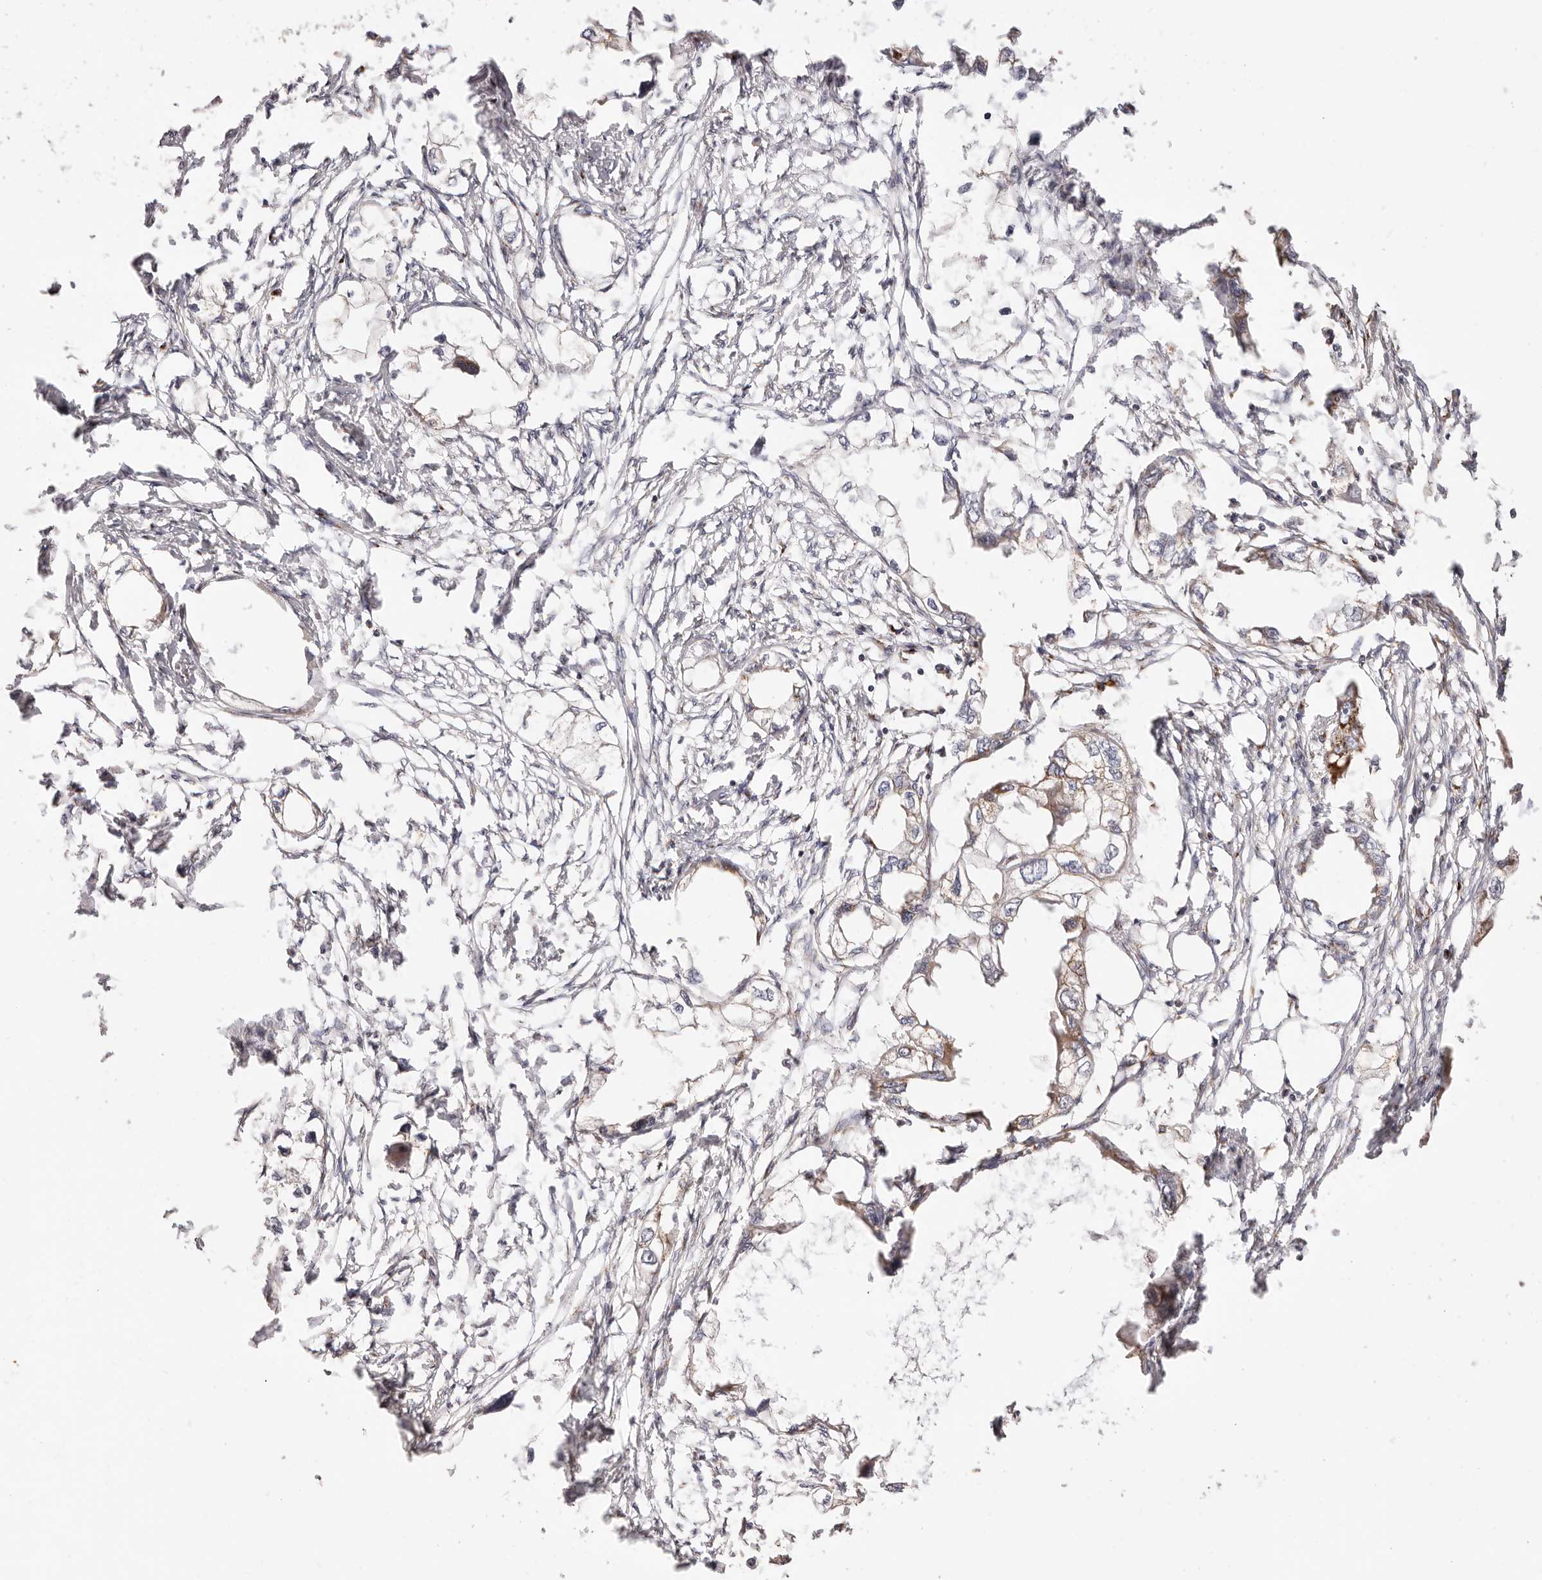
{"staining": {"intensity": "moderate", "quantity": "<25%", "location": "cytoplasmic/membranous"}, "tissue": "endometrial cancer", "cell_type": "Tumor cells", "image_type": "cancer", "snomed": [{"axis": "morphology", "description": "Adenocarcinoma, NOS"}, {"axis": "morphology", "description": "Adenocarcinoma, metastatic, NOS"}, {"axis": "topography", "description": "Adipose tissue"}, {"axis": "topography", "description": "Endometrium"}], "caption": "IHC staining of adenocarcinoma (endometrial), which exhibits low levels of moderate cytoplasmic/membranous staining in approximately <25% of tumor cells indicating moderate cytoplasmic/membranous protein positivity. The staining was performed using DAB (3,3'-diaminobenzidine) (brown) for protein detection and nuclei were counterstained in hematoxylin (blue).", "gene": "MAPK6", "patient": {"sex": "female", "age": 67}}